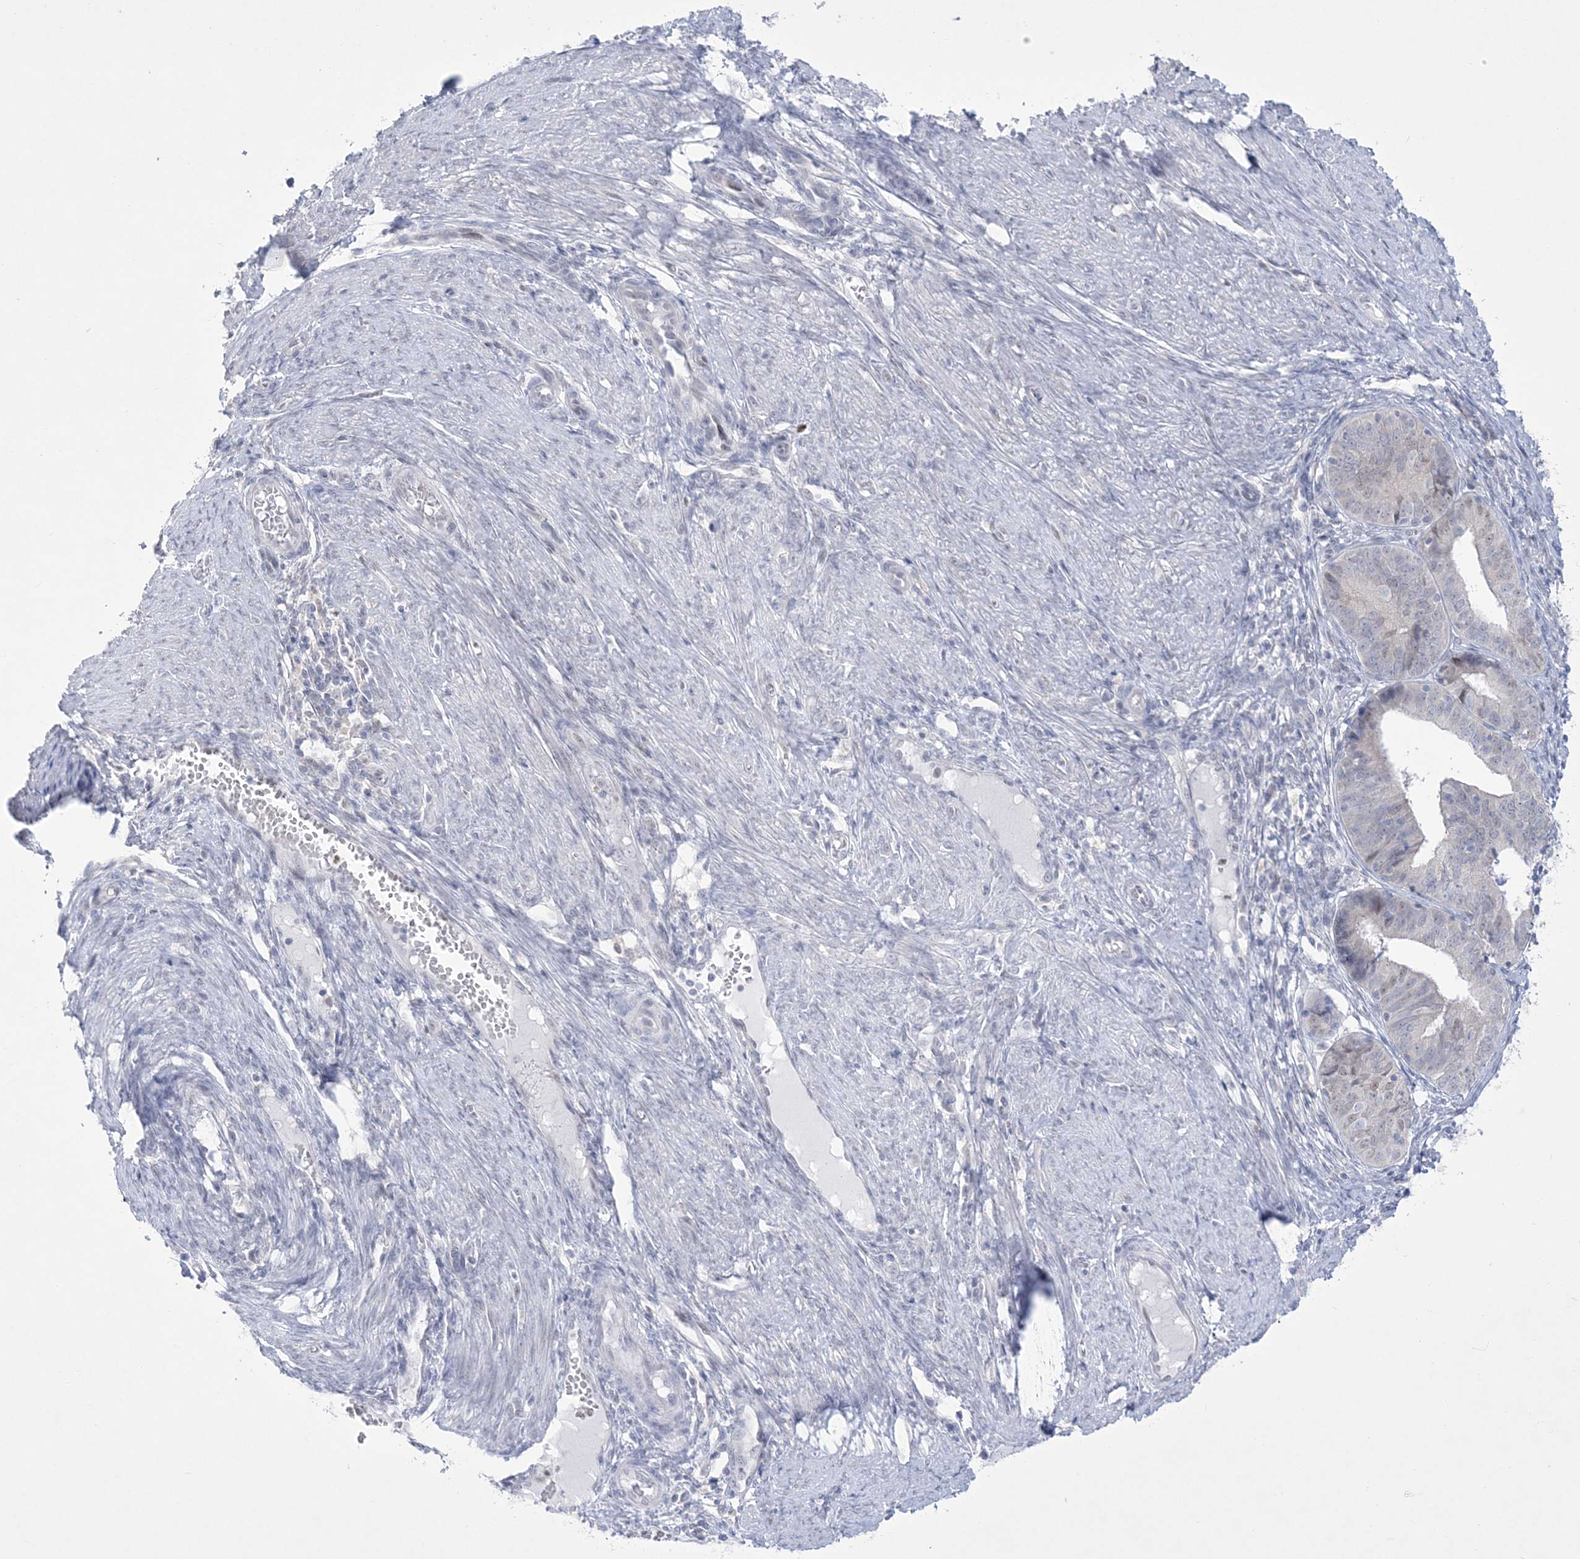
{"staining": {"intensity": "negative", "quantity": "none", "location": "none"}, "tissue": "endometrial cancer", "cell_type": "Tumor cells", "image_type": "cancer", "snomed": [{"axis": "morphology", "description": "Adenocarcinoma, NOS"}, {"axis": "topography", "description": "Endometrium"}], "caption": "This histopathology image is of endometrial cancer (adenocarcinoma) stained with immunohistochemistry (IHC) to label a protein in brown with the nuclei are counter-stained blue. There is no staining in tumor cells.", "gene": "WDR27", "patient": {"sex": "female", "age": 51}}